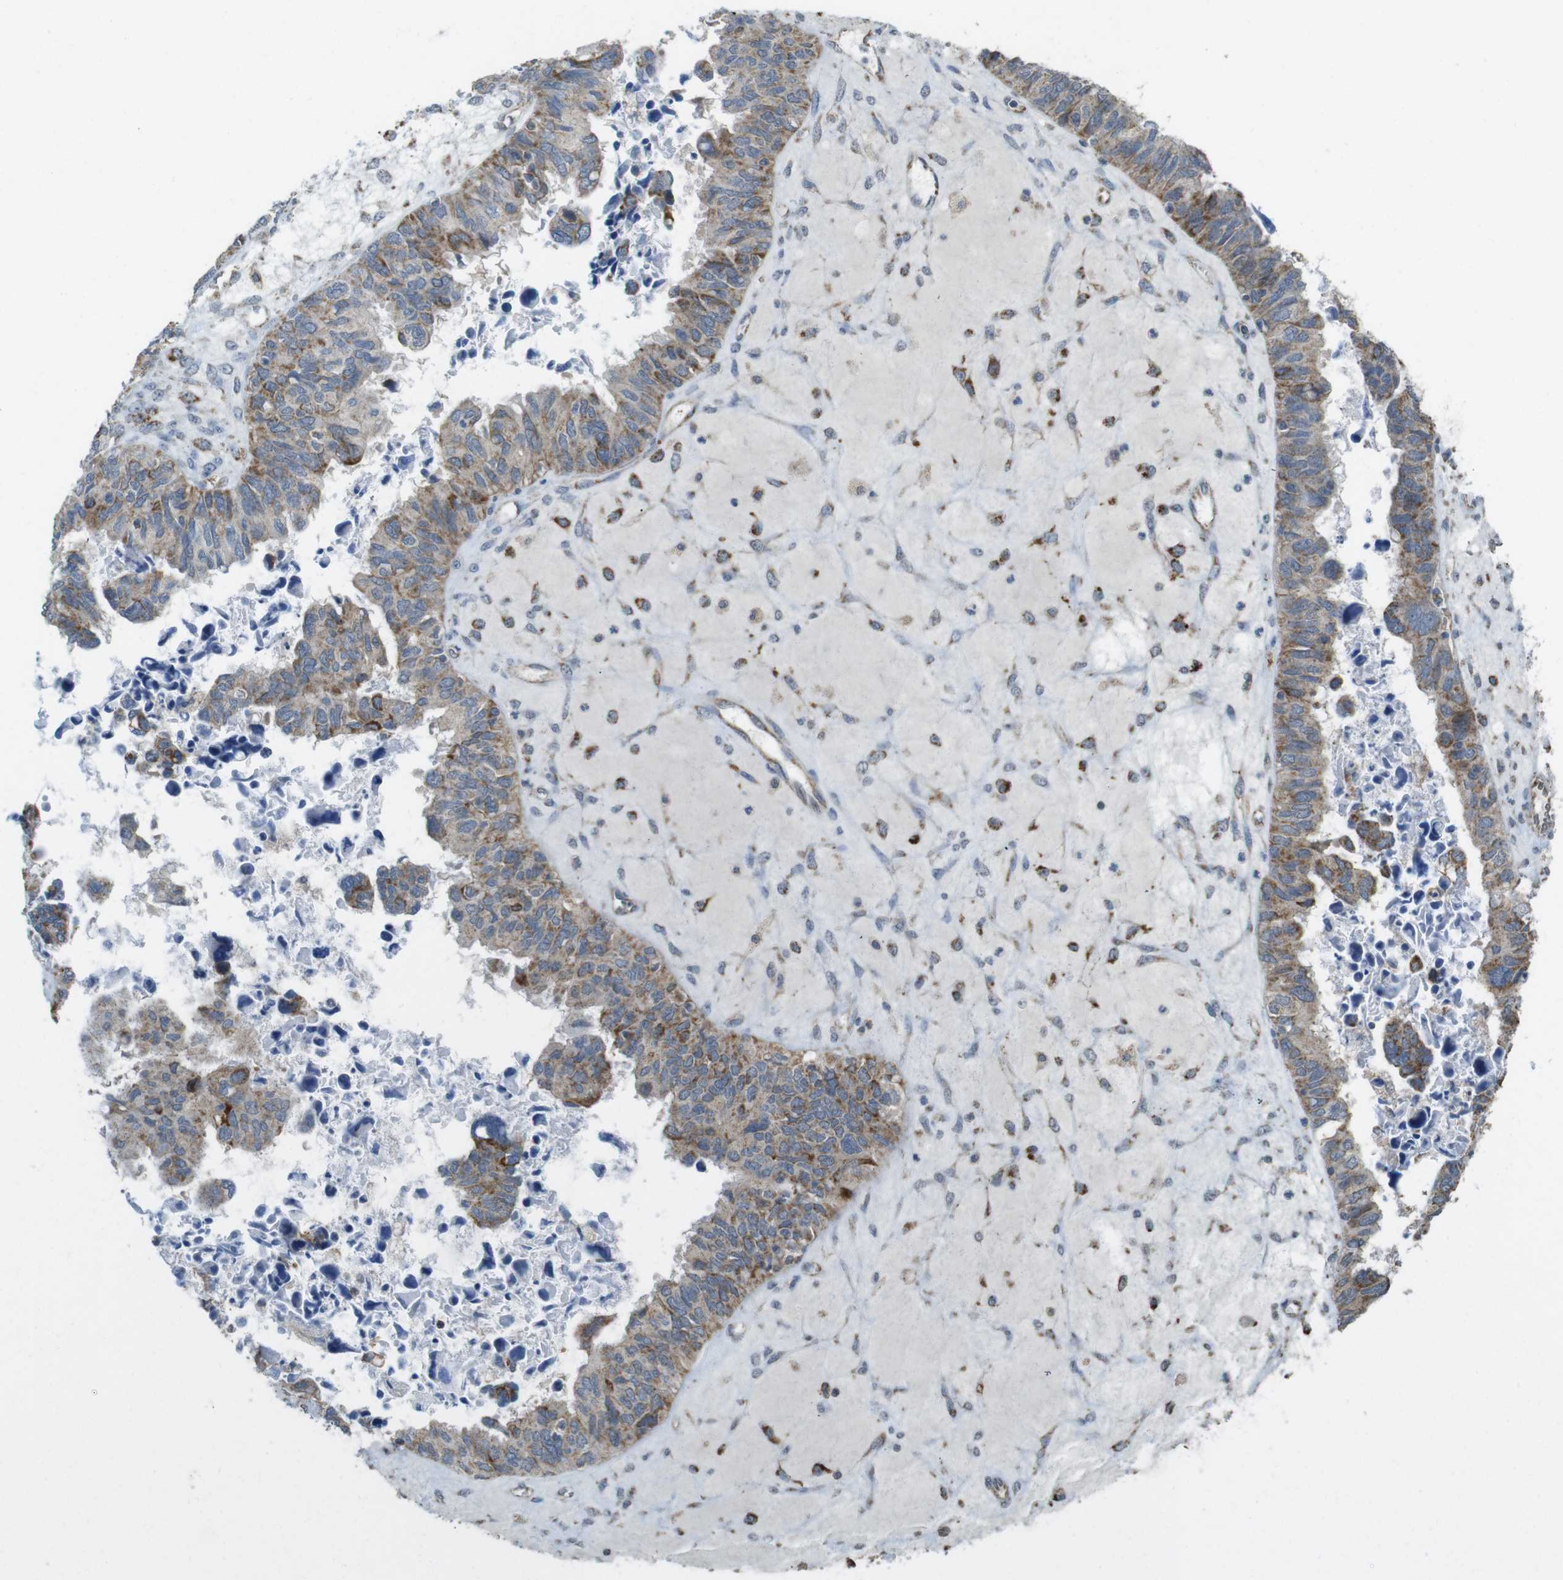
{"staining": {"intensity": "moderate", "quantity": "25%-75%", "location": "cytoplasmic/membranous"}, "tissue": "ovarian cancer", "cell_type": "Tumor cells", "image_type": "cancer", "snomed": [{"axis": "morphology", "description": "Cystadenocarcinoma, serous, NOS"}, {"axis": "topography", "description": "Ovary"}], "caption": "Immunohistochemistry (IHC) (DAB (3,3'-diaminobenzidine)) staining of human ovarian cancer demonstrates moderate cytoplasmic/membranous protein expression in approximately 25%-75% of tumor cells. (Brightfield microscopy of DAB IHC at high magnification).", "gene": "CALHM2", "patient": {"sex": "female", "age": 79}}